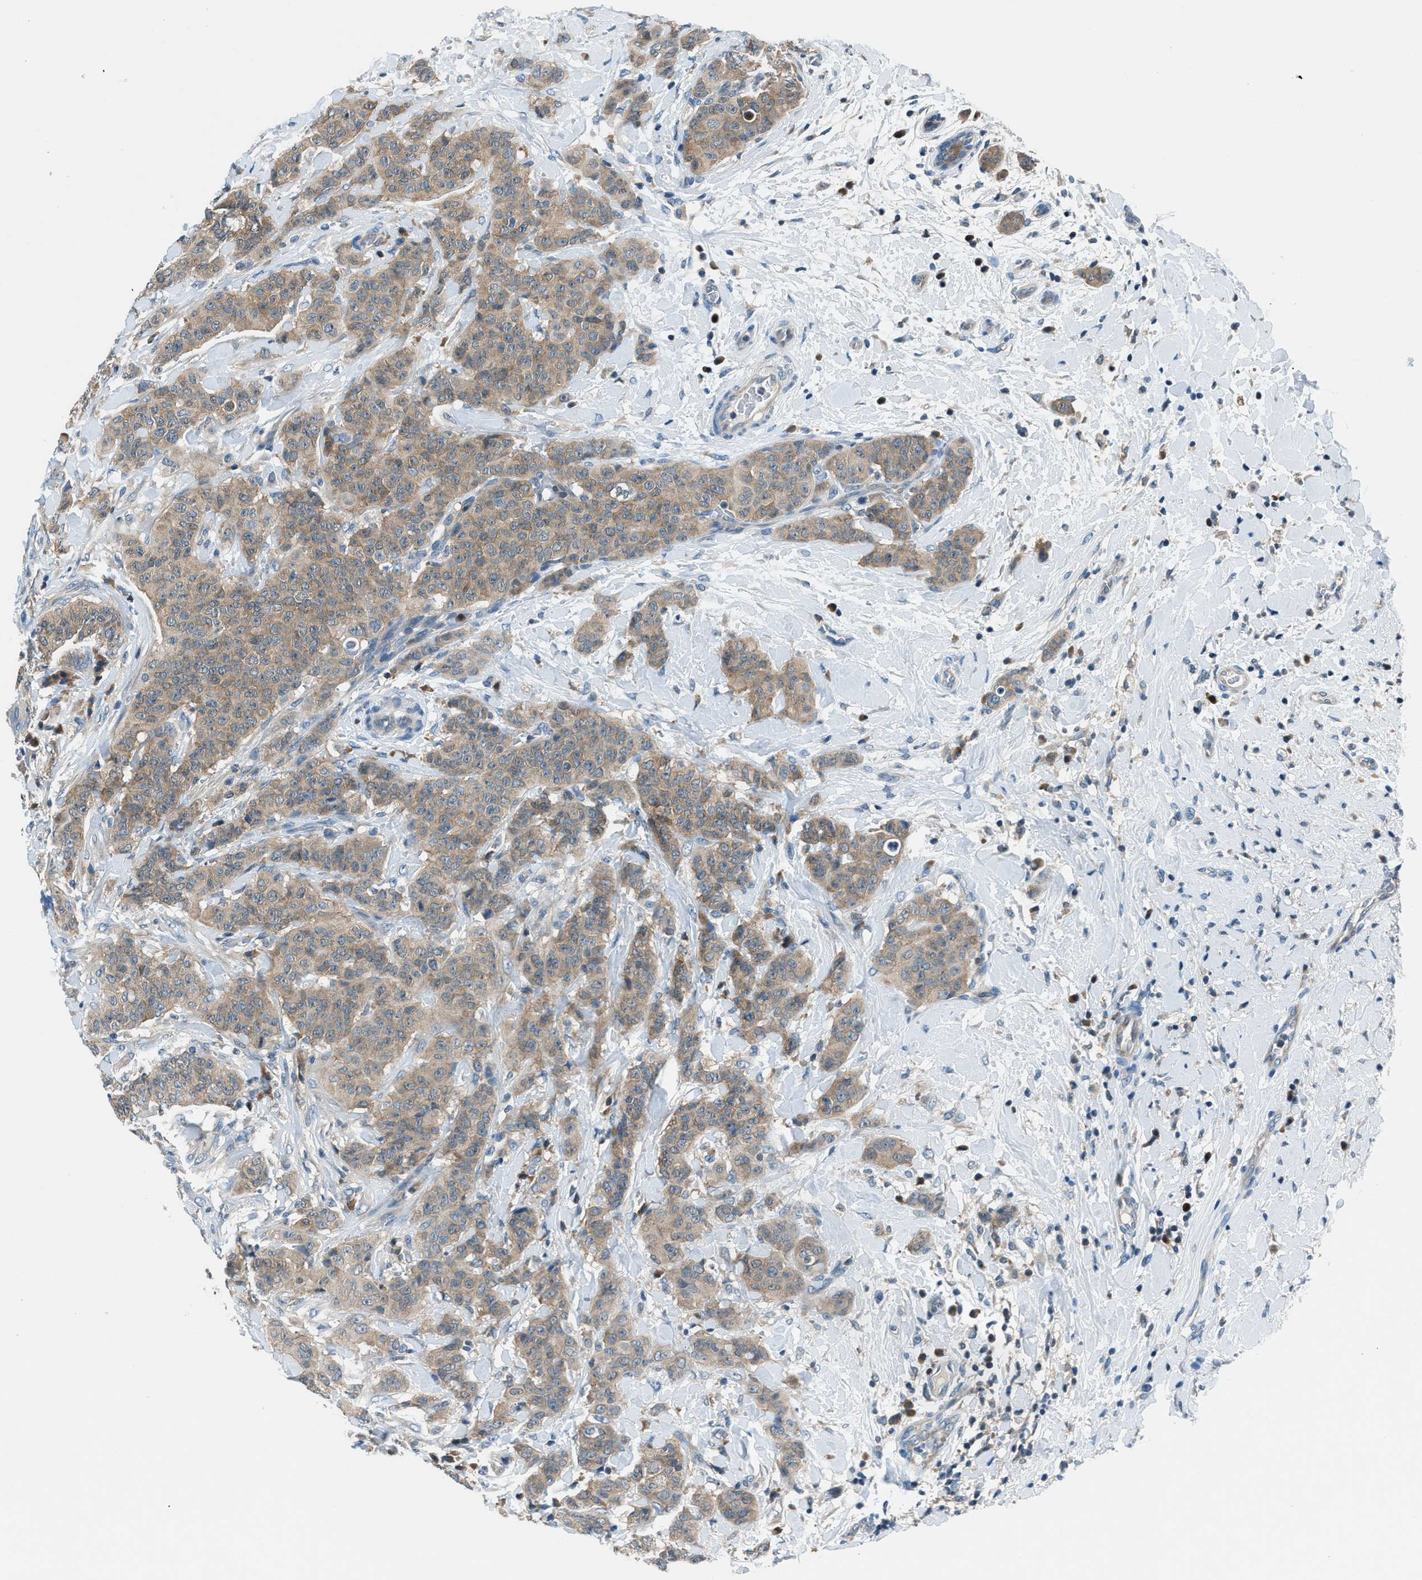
{"staining": {"intensity": "moderate", "quantity": ">75%", "location": "cytoplasmic/membranous"}, "tissue": "breast cancer", "cell_type": "Tumor cells", "image_type": "cancer", "snomed": [{"axis": "morphology", "description": "Normal tissue, NOS"}, {"axis": "morphology", "description": "Duct carcinoma"}, {"axis": "topography", "description": "Breast"}], "caption": "Tumor cells demonstrate medium levels of moderate cytoplasmic/membranous staining in about >75% of cells in breast cancer (infiltrating ductal carcinoma).", "gene": "ACP1", "patient": {"sex": "female", "age": 40}}